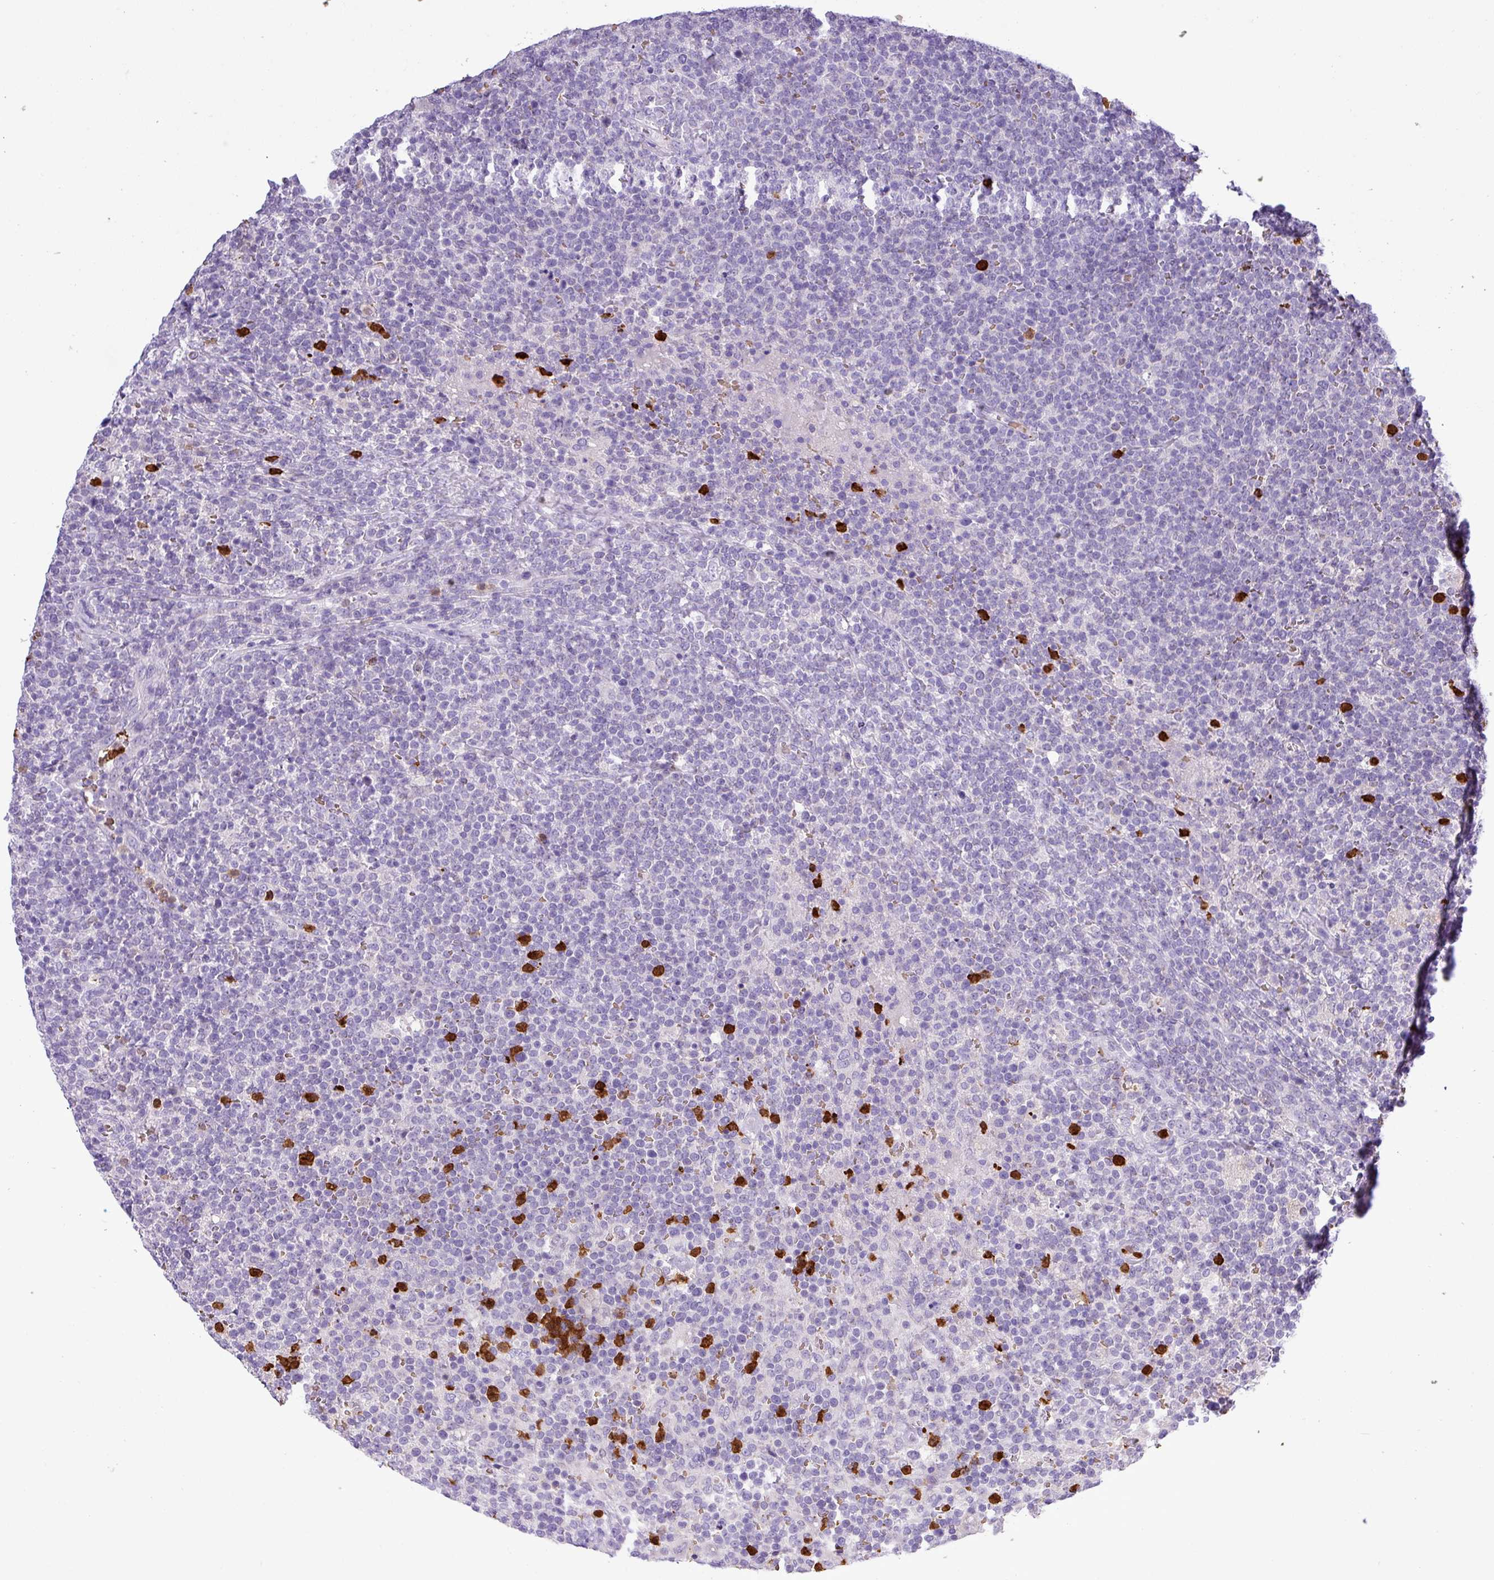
{"staining": {"intensity": "negative", "quantity": "none", "location": "none"}, "tissue": "lymphoma", "cell_type": "Tumor cells", "image_type": "cancer", "snomed": [{"axis": "morphology", "description": "Malignant lymphoma, non-Hodgkin's type, High grade"}, {"axis": "topography", "description": "Lymph node"}], "caption": "IHC of malignant lymphoma, non-Hodgkin's type (high-grade) reveals no expression in tumor cells.", "gene": "MGAT4B", "patient": {"sex": "male", "age": 61}}